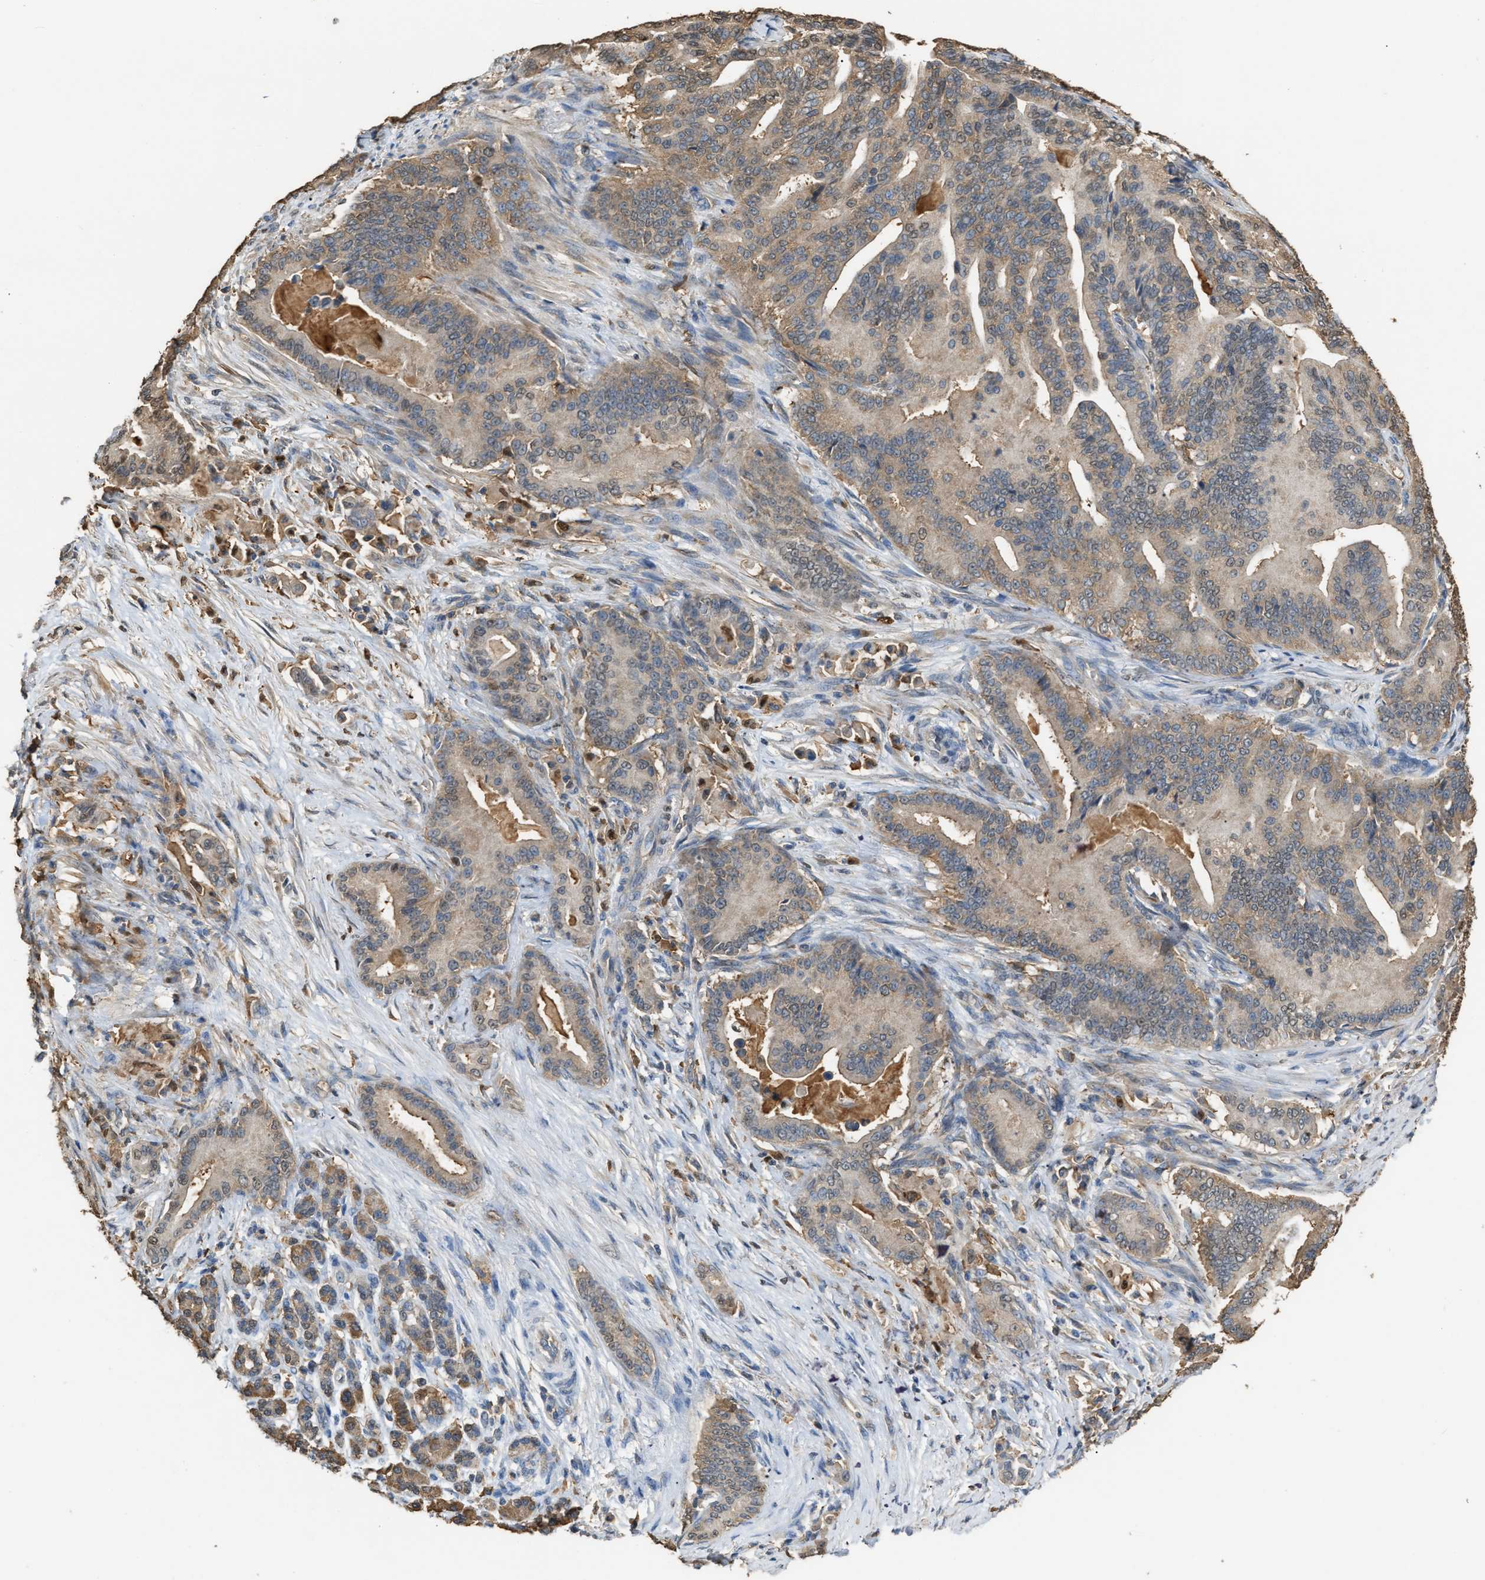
{"staining": {"intensity": "moderate", "quantity": ">75%", "location": "cytoplasmic/membranous"}, "tissue": "pancreatic cancer", "cell_type": "Tumor cells", "image_type": "cancer", "snomed": [{"axis": "morphology", "description": "Normal tissue, NOS"}, {"axis": "morphology", "description": "Adenocarcinoma, NOS"}, {"axis": "topography", "description": "Pancreas"}], "caption": "A brown stain labels moderate cytoplasmic/membranous staining of a protein in human pancreatic adenocarcinoma tumor cells. (brown staining indicates protein expression, while blue staining denotes nuclei).", "gene": "GCN1", "patient": {"sex": "male", "age": 63}}